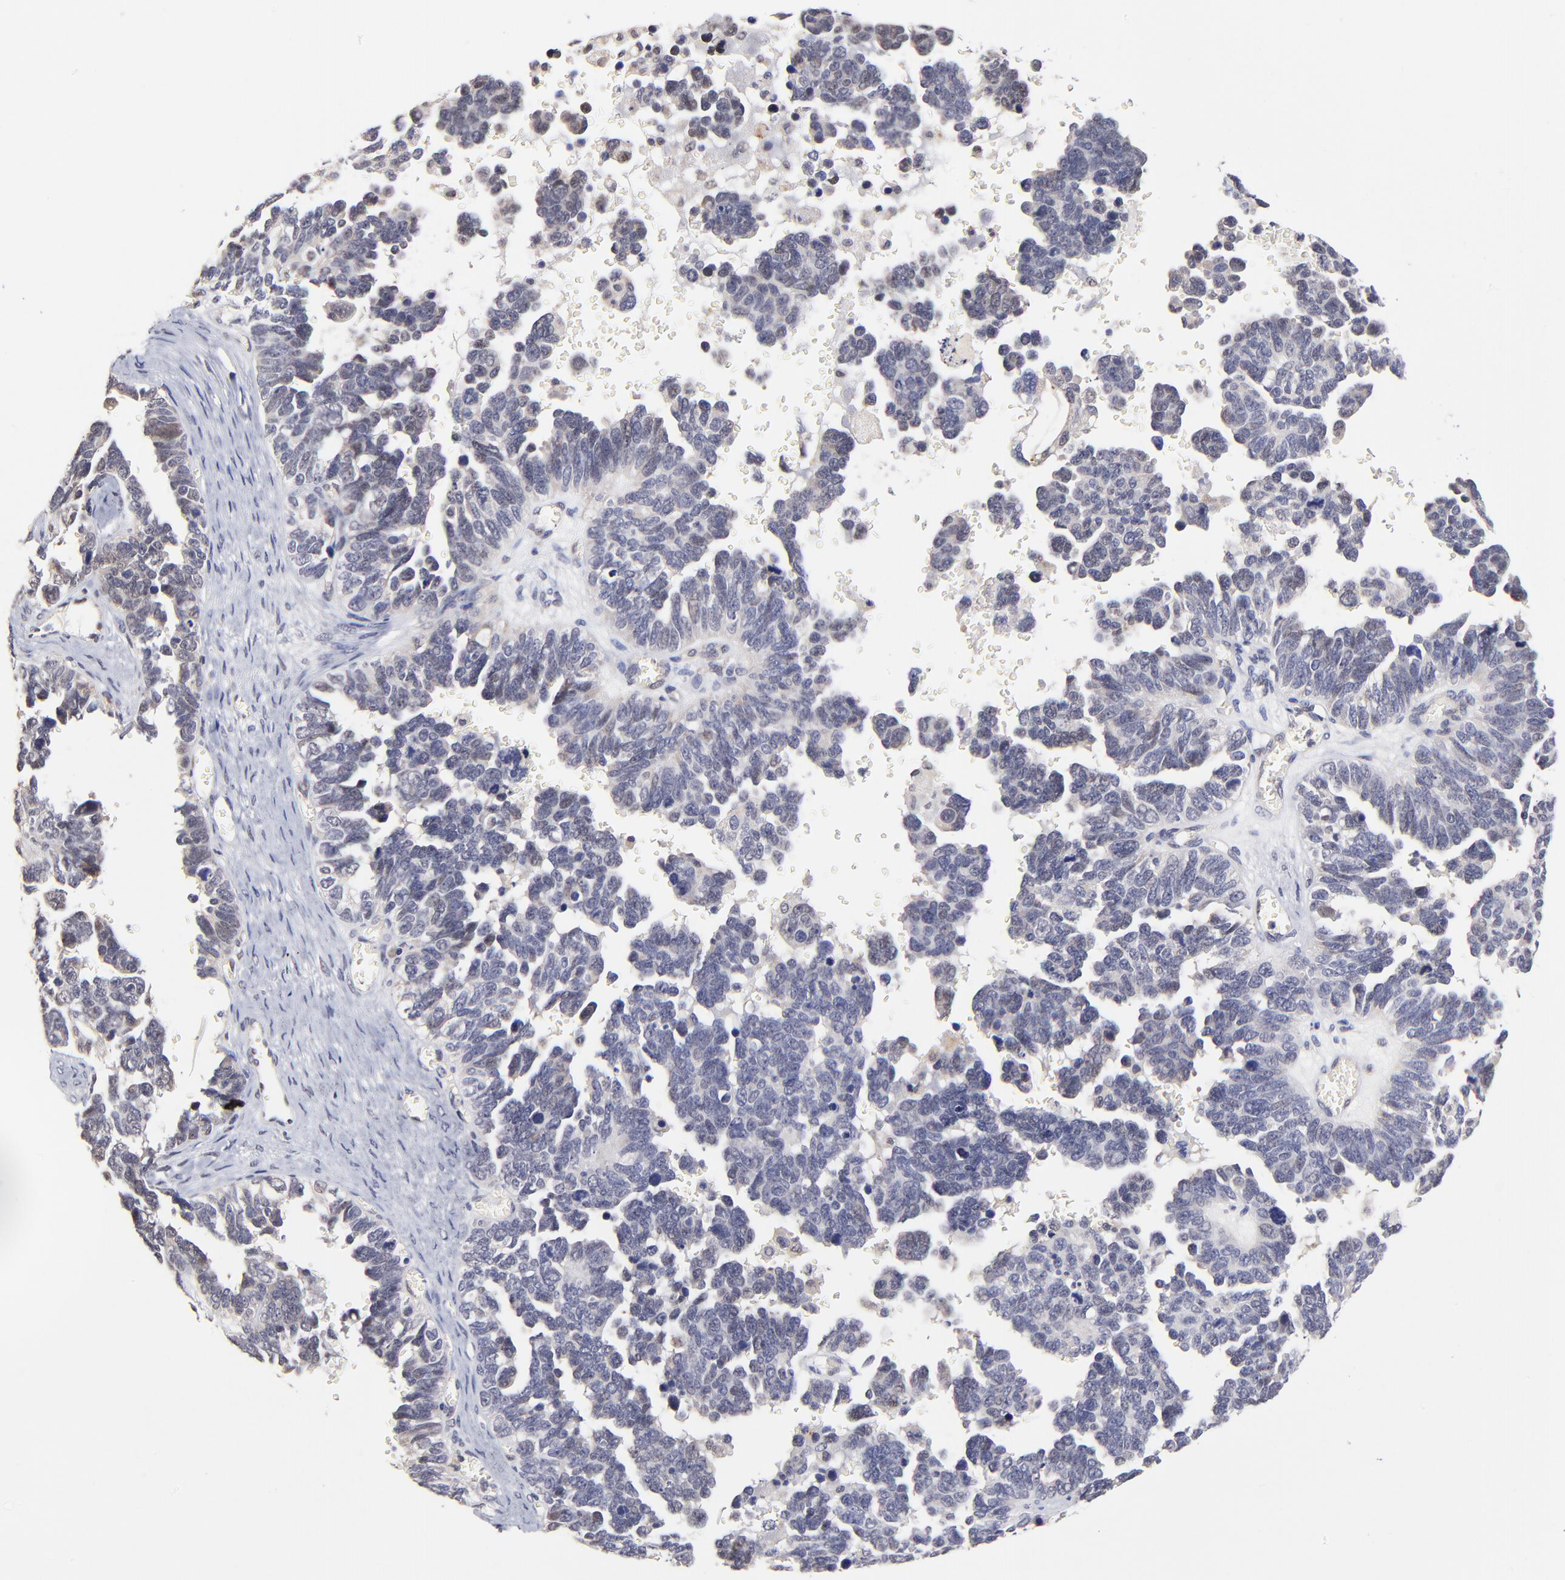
{"staining": {"intensity": "weak", "quantity": "<25%", "location": "nuclear"}, "tissue": "ovarian cancer", "cell_type": "Tumor cells", "image_type": "cancer", "snomed": [{"axis": "morphology", "description": "Cystadenocarcinoma, serous, NOS"}, {"axis": "topography", "description": "Ovary"}], "caption": "There is no significant positivity in tumor cells of ovarian cancer (serous cystadenocarcinoma).", "gene": "ZNF10", "patient": {"sex": "female", "age": 69}}